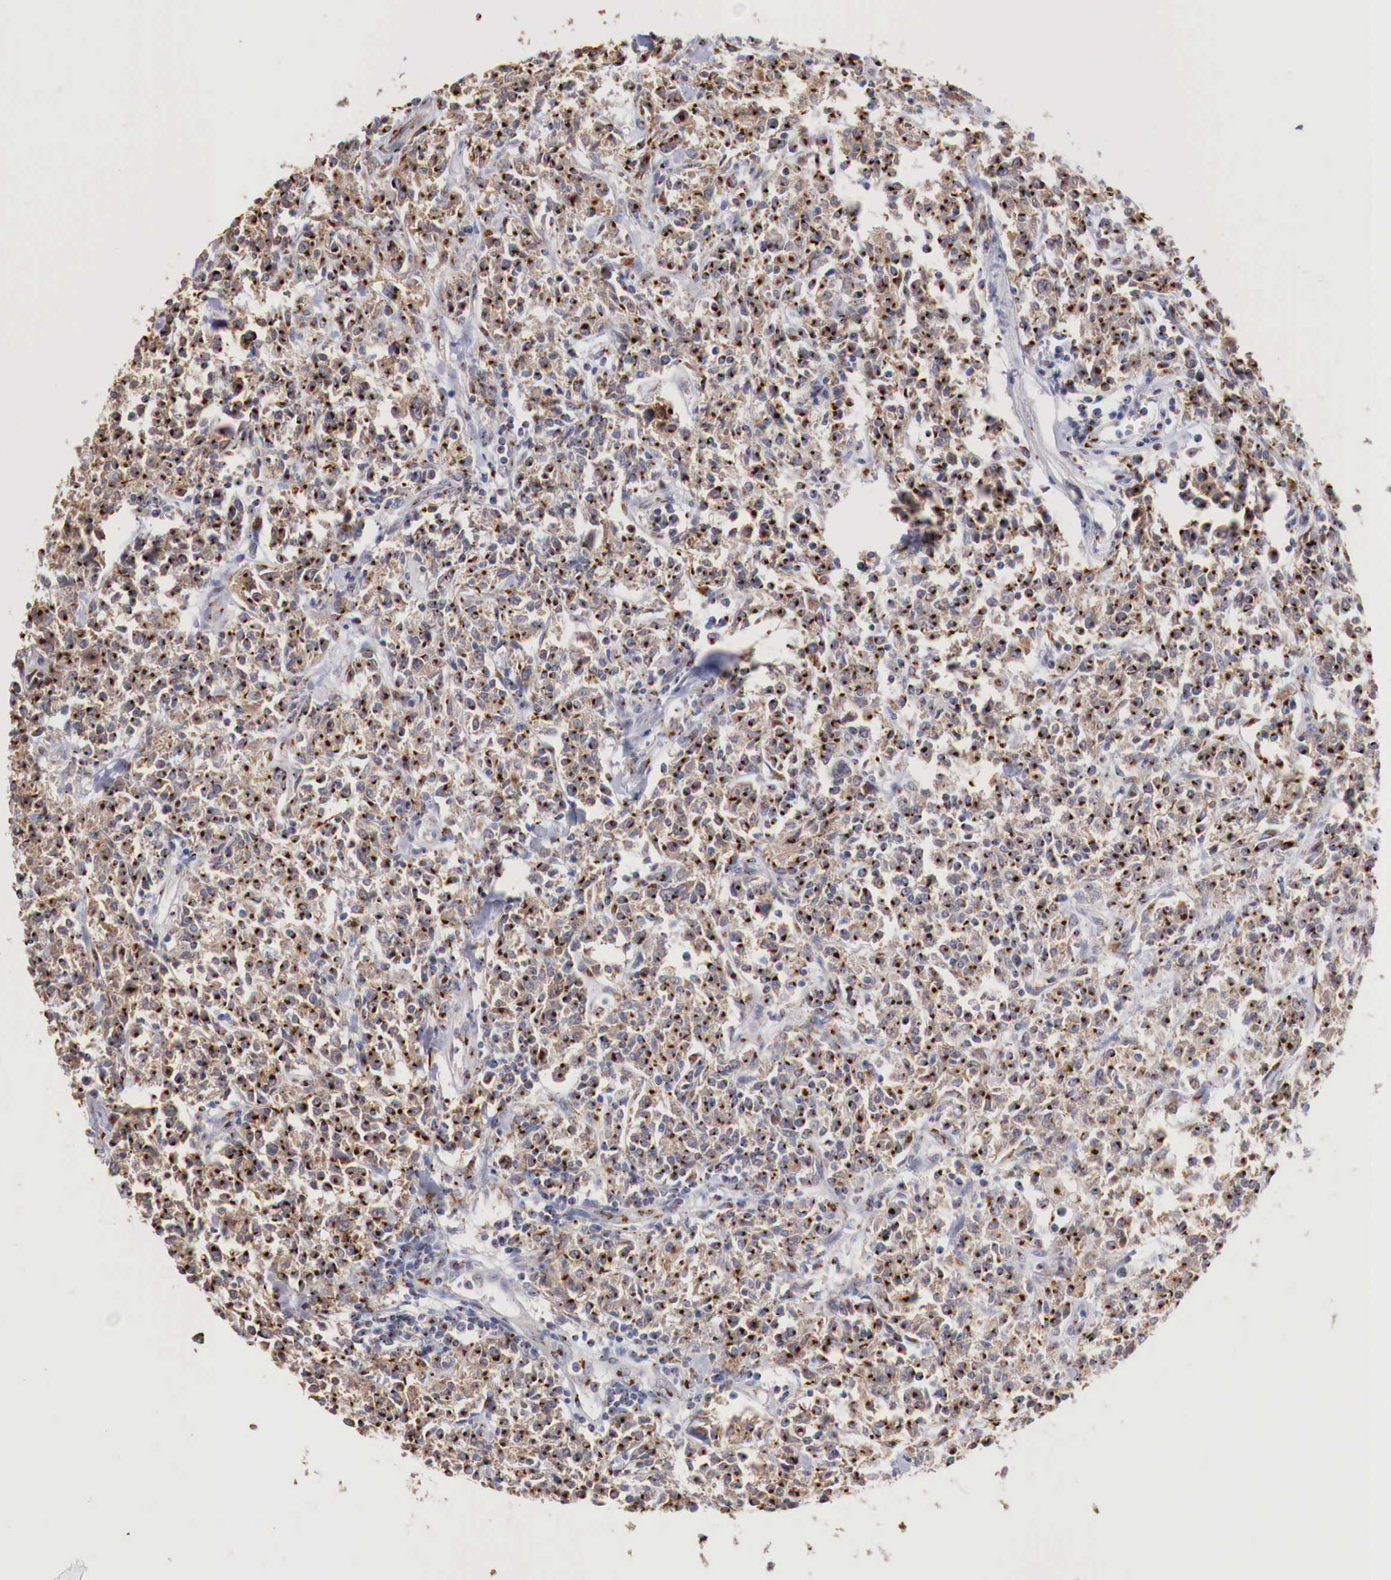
{"staining": {"intensity": "strong", "quantity": "25%-75%", "location": "cytoplasmic/membranous"}, "tissue": "lymphoma", "cell_type": "Tumor cells", "image_type": "cancer", "snomed": [{"axis": "morphology", "description": "Malignant lymphoma, non-Hodgkin's type, Low grade"}, {"axis": "topography", "description": "Small intestine"}], "caption": "This micrograph exhibits IHC staining of lymphoma, with high strong cytoplasmic/membranous staining in about 25%-75% of tumor cells.", "gene": "SYAP1", "patient": {"sex": "female", "age": 59}}